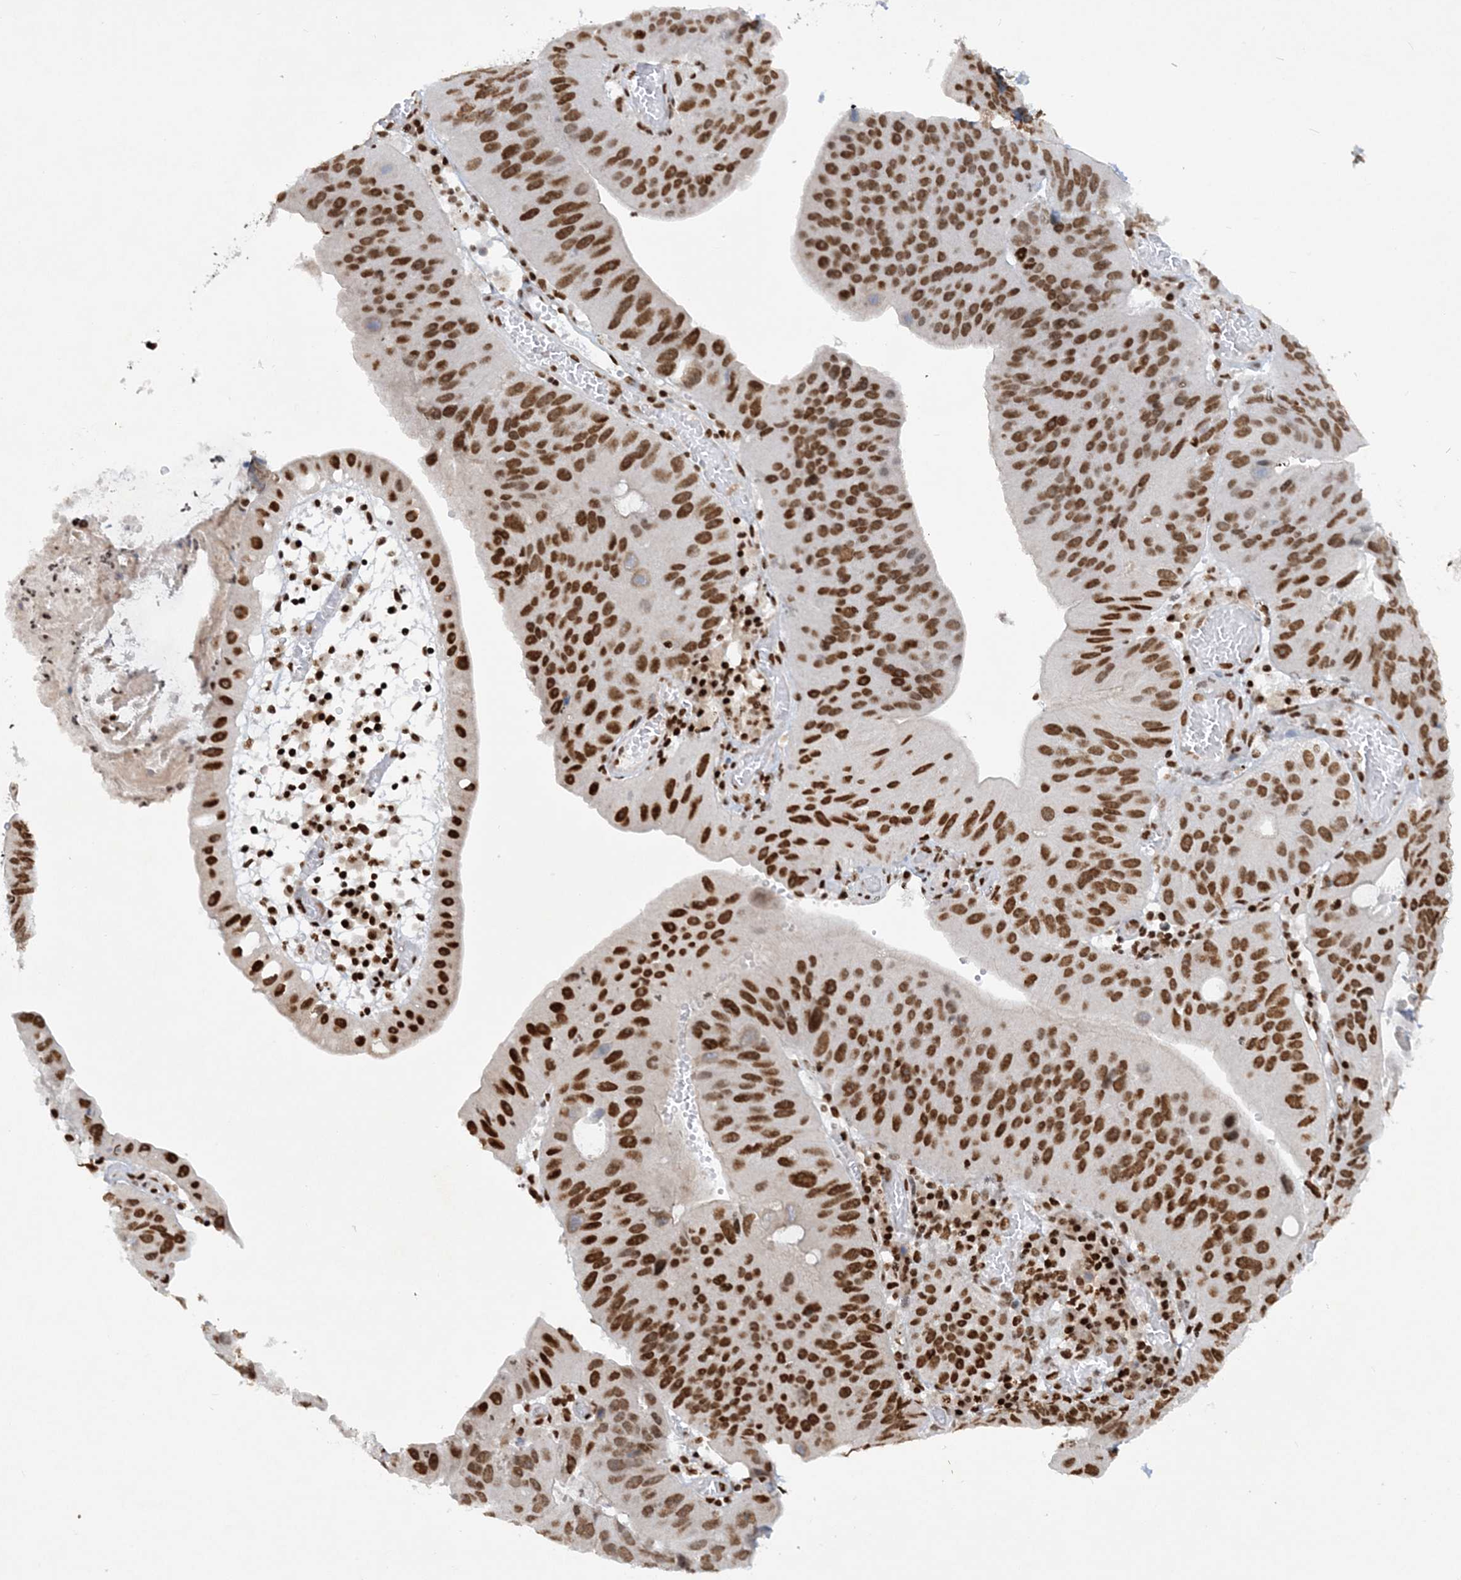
{"staining": {"intensity": "strong", "quantity": ">75%", "location": "nuclear"}, "tissue": "stomach cancer", "cell_type": "Tumor cells", "image_type": "cancer", "snomed": [{"axis": "morphology", "description": "Adenocarcinoma, NOS"}, {"axis": "topography", "description": "Stomach"}], "caption": "A photomicrograph of human adenocarcinoma (stomach) stained for a protein displays strong nuclear brown staining in tumor cells.", "gene": "DELE1", "patient": {"sex": "male", "age": 59}}